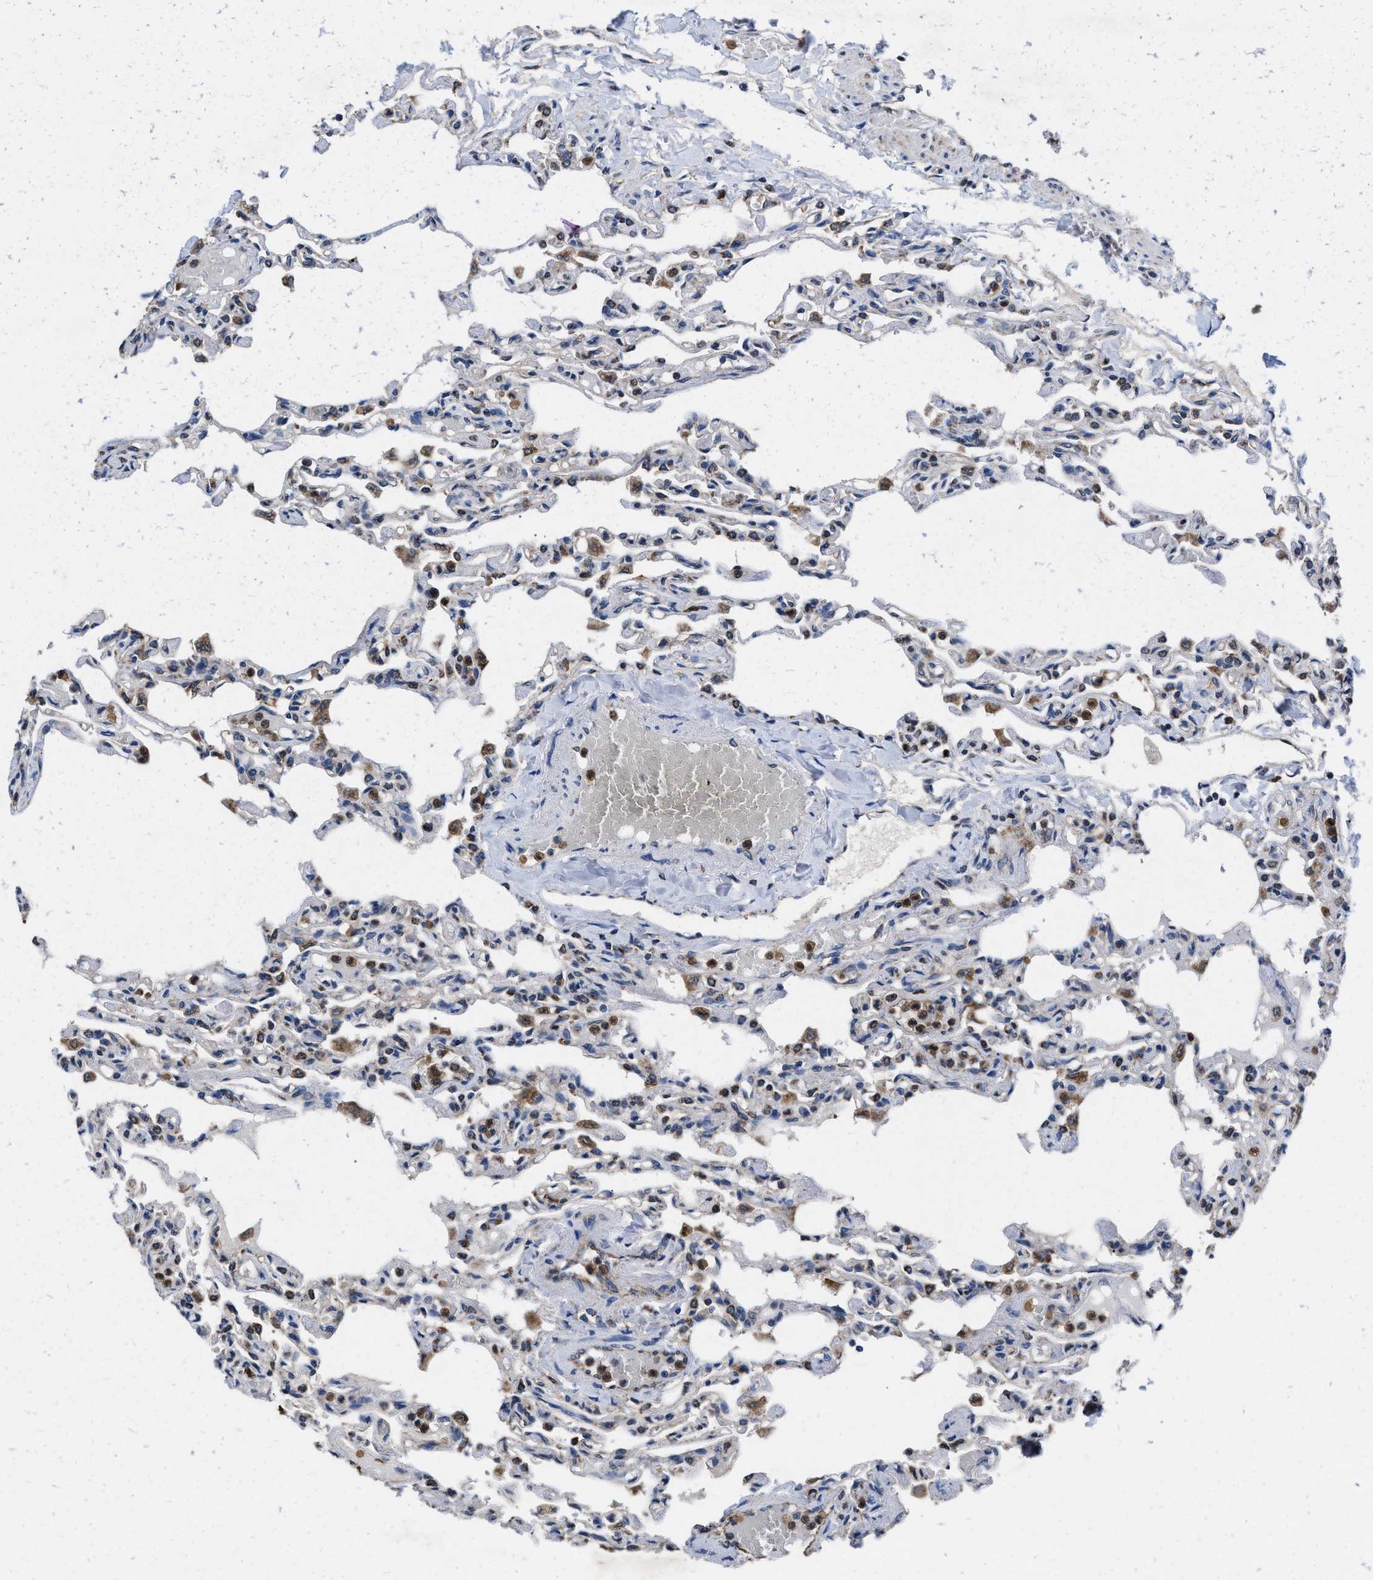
{"staining": {"intensity": "moderate", "quantity": ">75%", "location": "cytoplasmic/membranous"}, "tissue": "lung", "cell_type": "Alveolar cells", "image_type": "normal", "snomed": [{"axis": "morphology", "description": "Normal tissue, NOS"}, {"axis": "topography", "description": "Lung"}], "caption": "Moderate cytoplasmic/membranous expression is identified in approximately >75% of alveolar cells in unremarkable lung. (Stains: DAB (3,3'-diaminobenzidine) in brown, nuclei in blue, Microscopy: brightfield microscopy at high magnification).", "gene": "ACLY", "patient": {"sex": "male", "age": 21}}